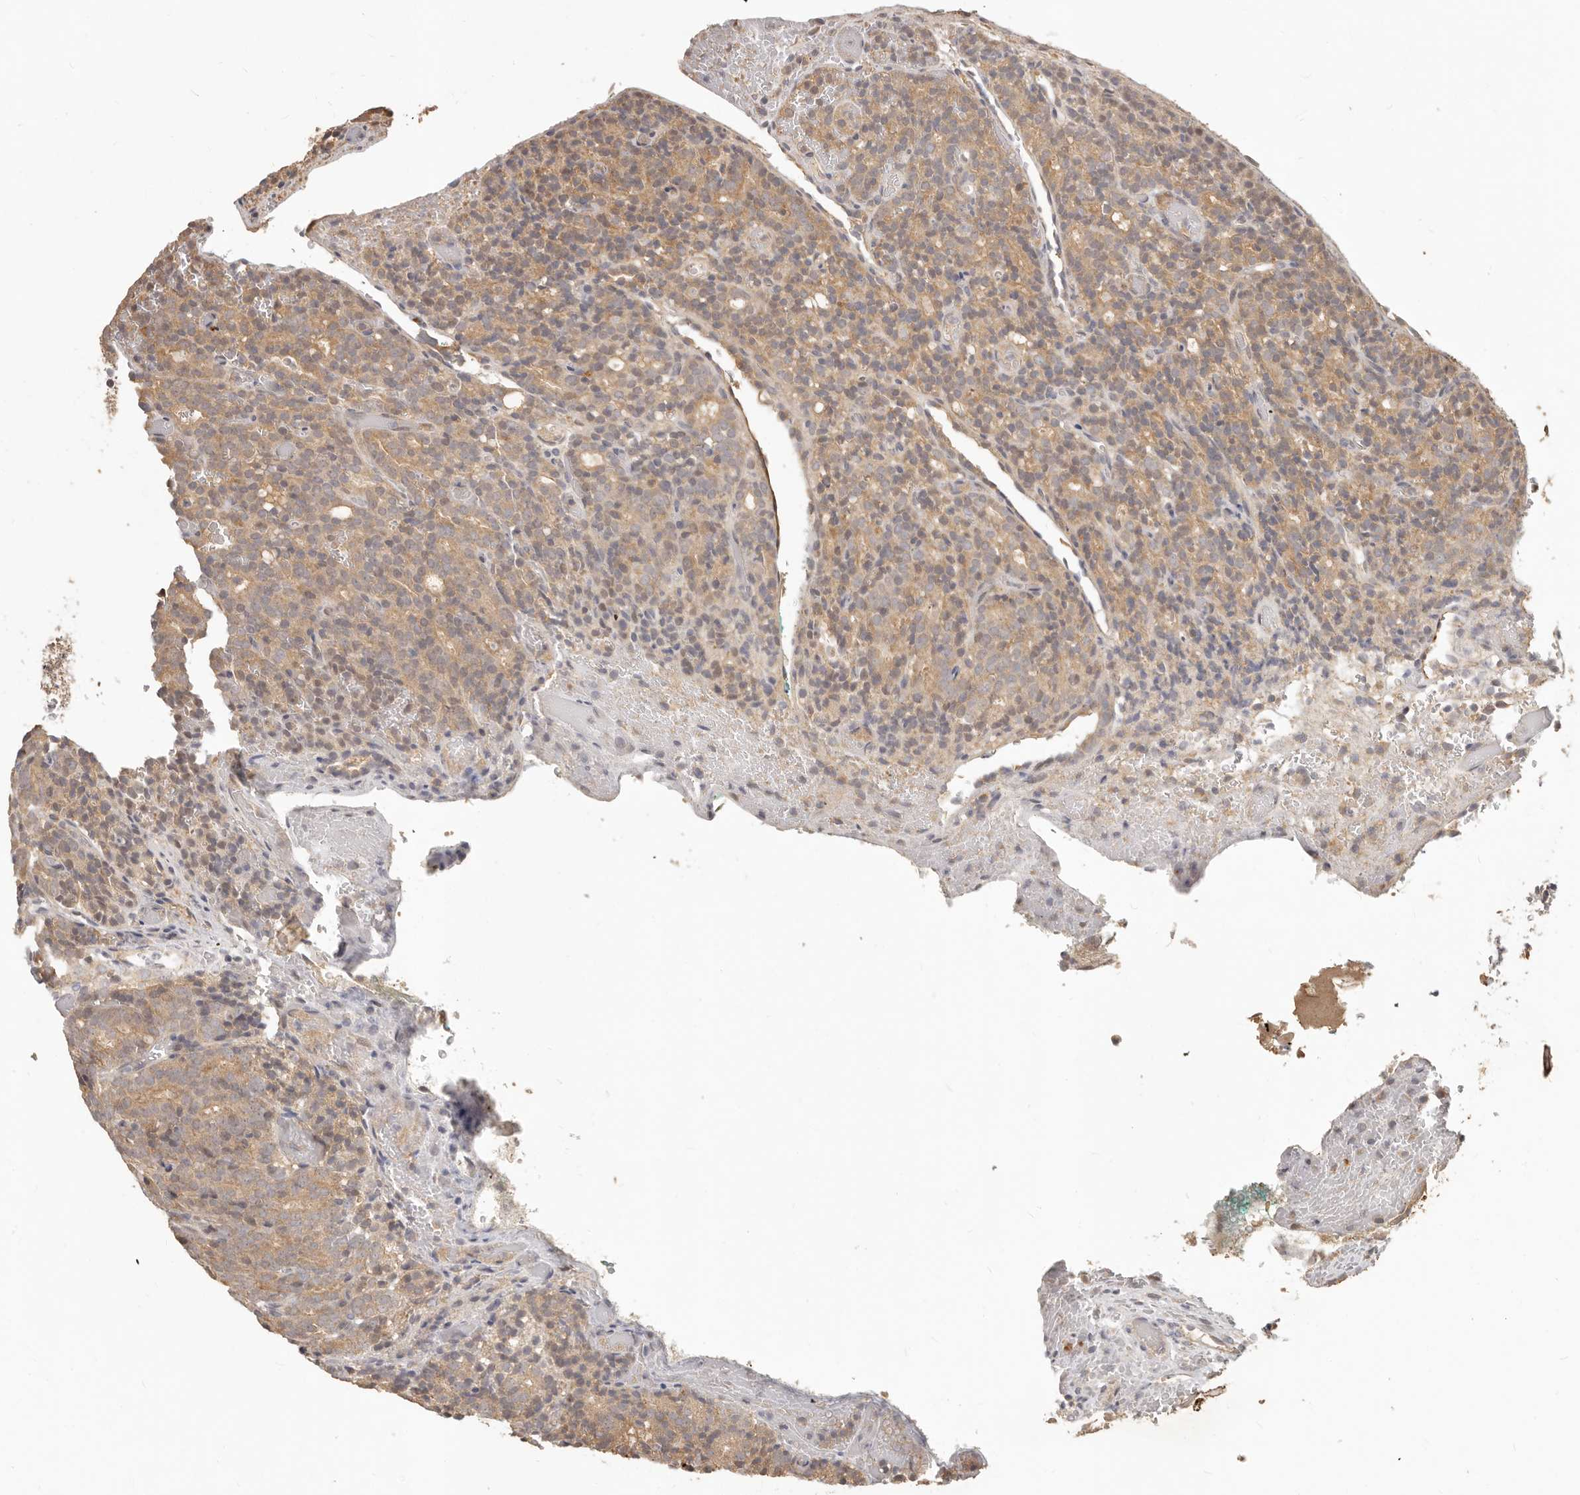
{"staining": {"intensity": "moderate", "quantity": ">75%", "location": "cytoplasmic/membranous"}, "tissue": "prostate cancer", "cell_type": "Tumor cells", "image_type": "cancer", "snomed": [{"axis": "morphology", "description": "Adenocarcinoma, High grade"}, {"axis": "topography", "description": "Prostate"}], "caption": "Protein positivity by immunohistochemistry demonstrates moderate cytoplasmic/membranous positivity in about >75% of tumor cells in prostate high-grade adenocarcinoma.", "gene": "MTFR2", "patient": {"sex": "male", "age": 62}}